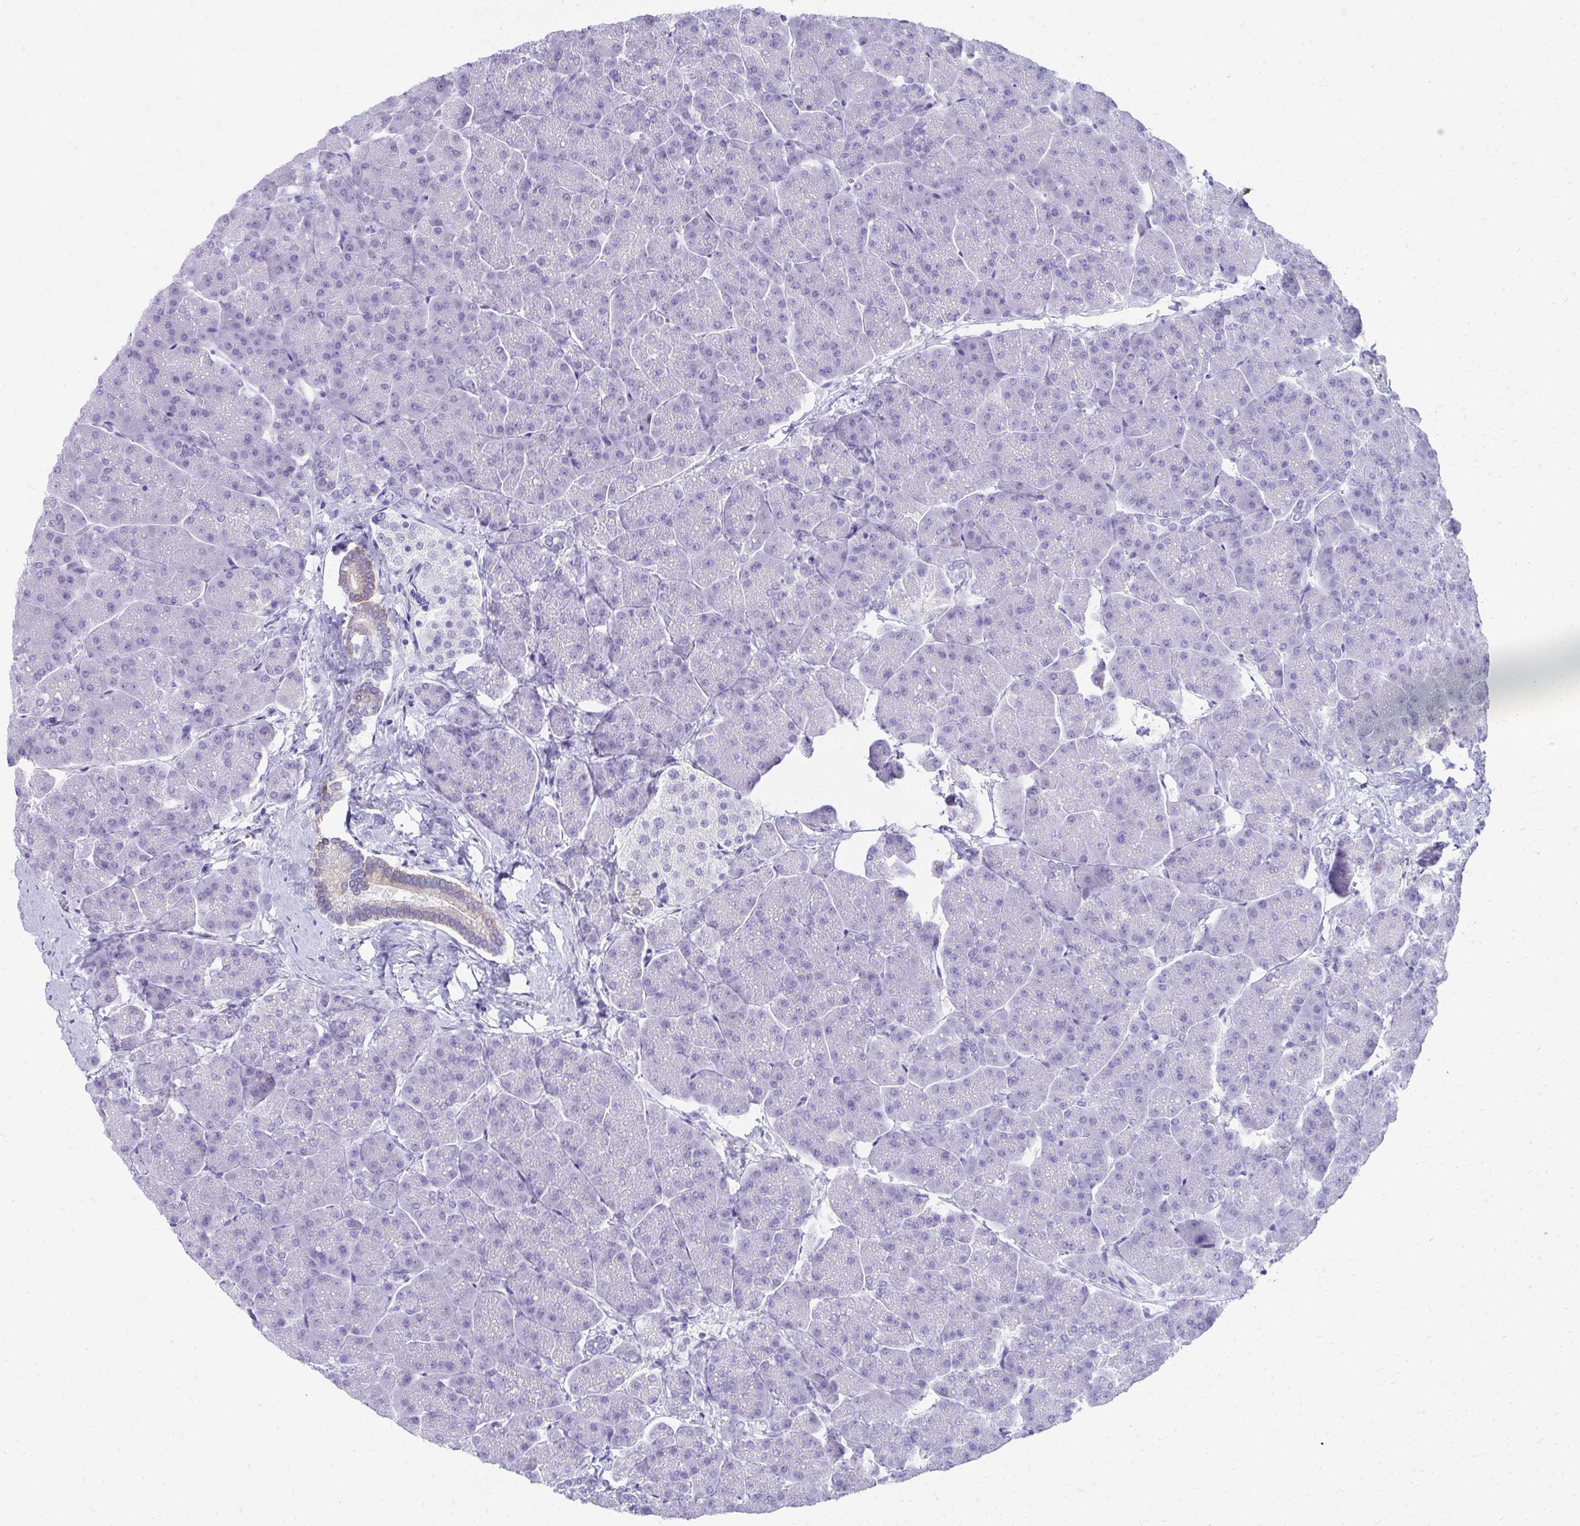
{"staining": {"intensity": "weak", "quantity": "<25%", "location": "cytoplasmic/membranous"}, "tissue": "pancreas", "cell_type": "Exocrine glandular cells", "image_type": "normal", "snomed": [{"axis": "morphology", "description": "Normal tissue, NOS"}, {"axis": "topography", "description": "Pancreas"}, {"axis": "topography", "description": "Peripheral nerve tissue"}], "caption": "This micrograph is of normal pancreas stained with immunohistochemistry (IHC) to label a protein in brown with the nuclei are counter-stained blue. There is no expression in exocrine glandular cells.", "gene": "SEC14L3", "patient": {"sex": "male", "age": 54}}